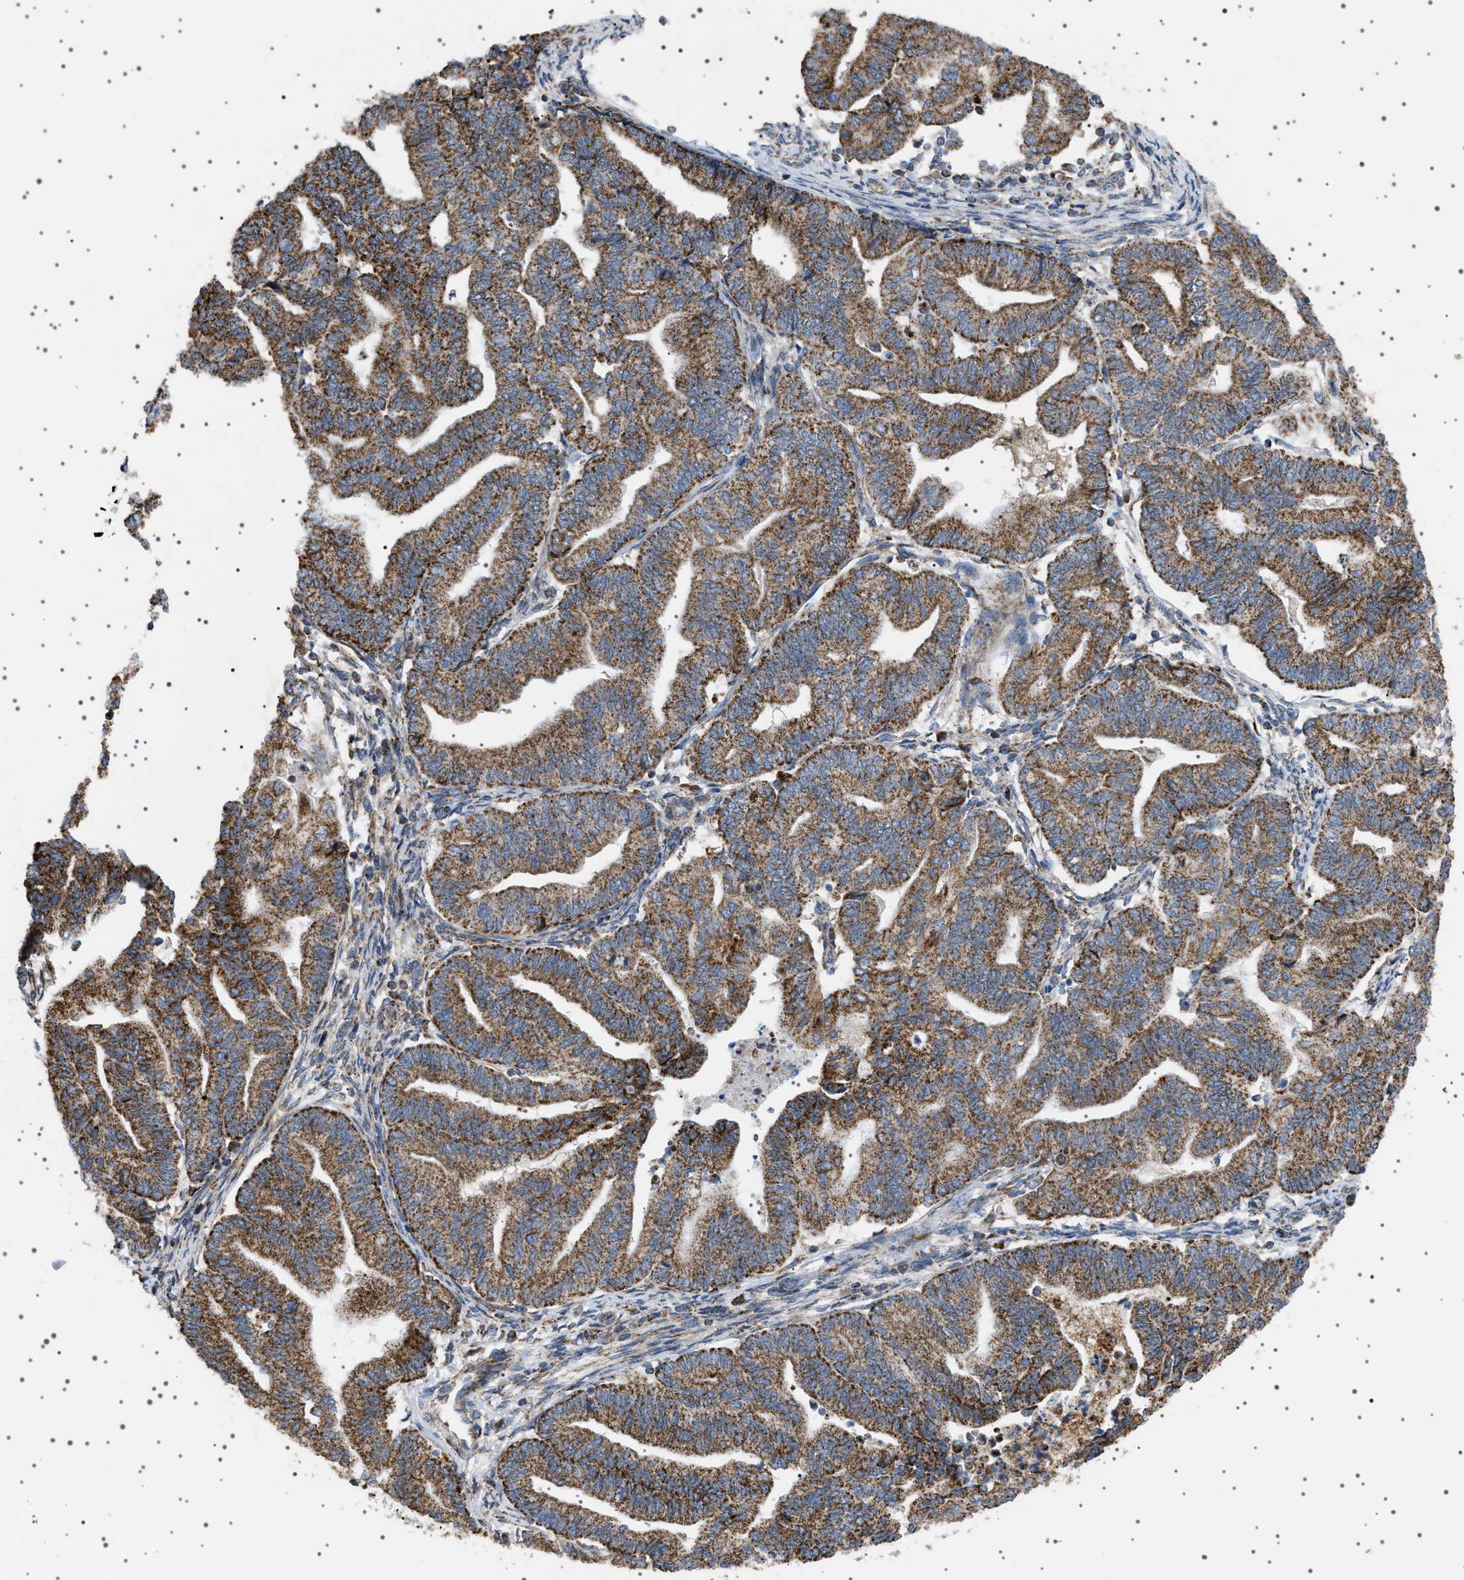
{"staining": {"intensity": "strong", "quantity": ">75%", "location": "cytoplasmic/membranous"}, "tissue": "endometrial cancer", "cell_type": "Tumor cells", "image_type": "cancer", "snomed": [{"axis": "morphology", "description": "Adenocarcinoma, NOS"}, {"axis": "topography", "description": "Endometrium"}], "caption": "A brown stain highlights strong cytoplasmic/membranous positivity of a protein in human endometrial adenocarcinoma tumor cells.", "gene": "UBXN8", "patient": {"sex": "female", "age": 79}}